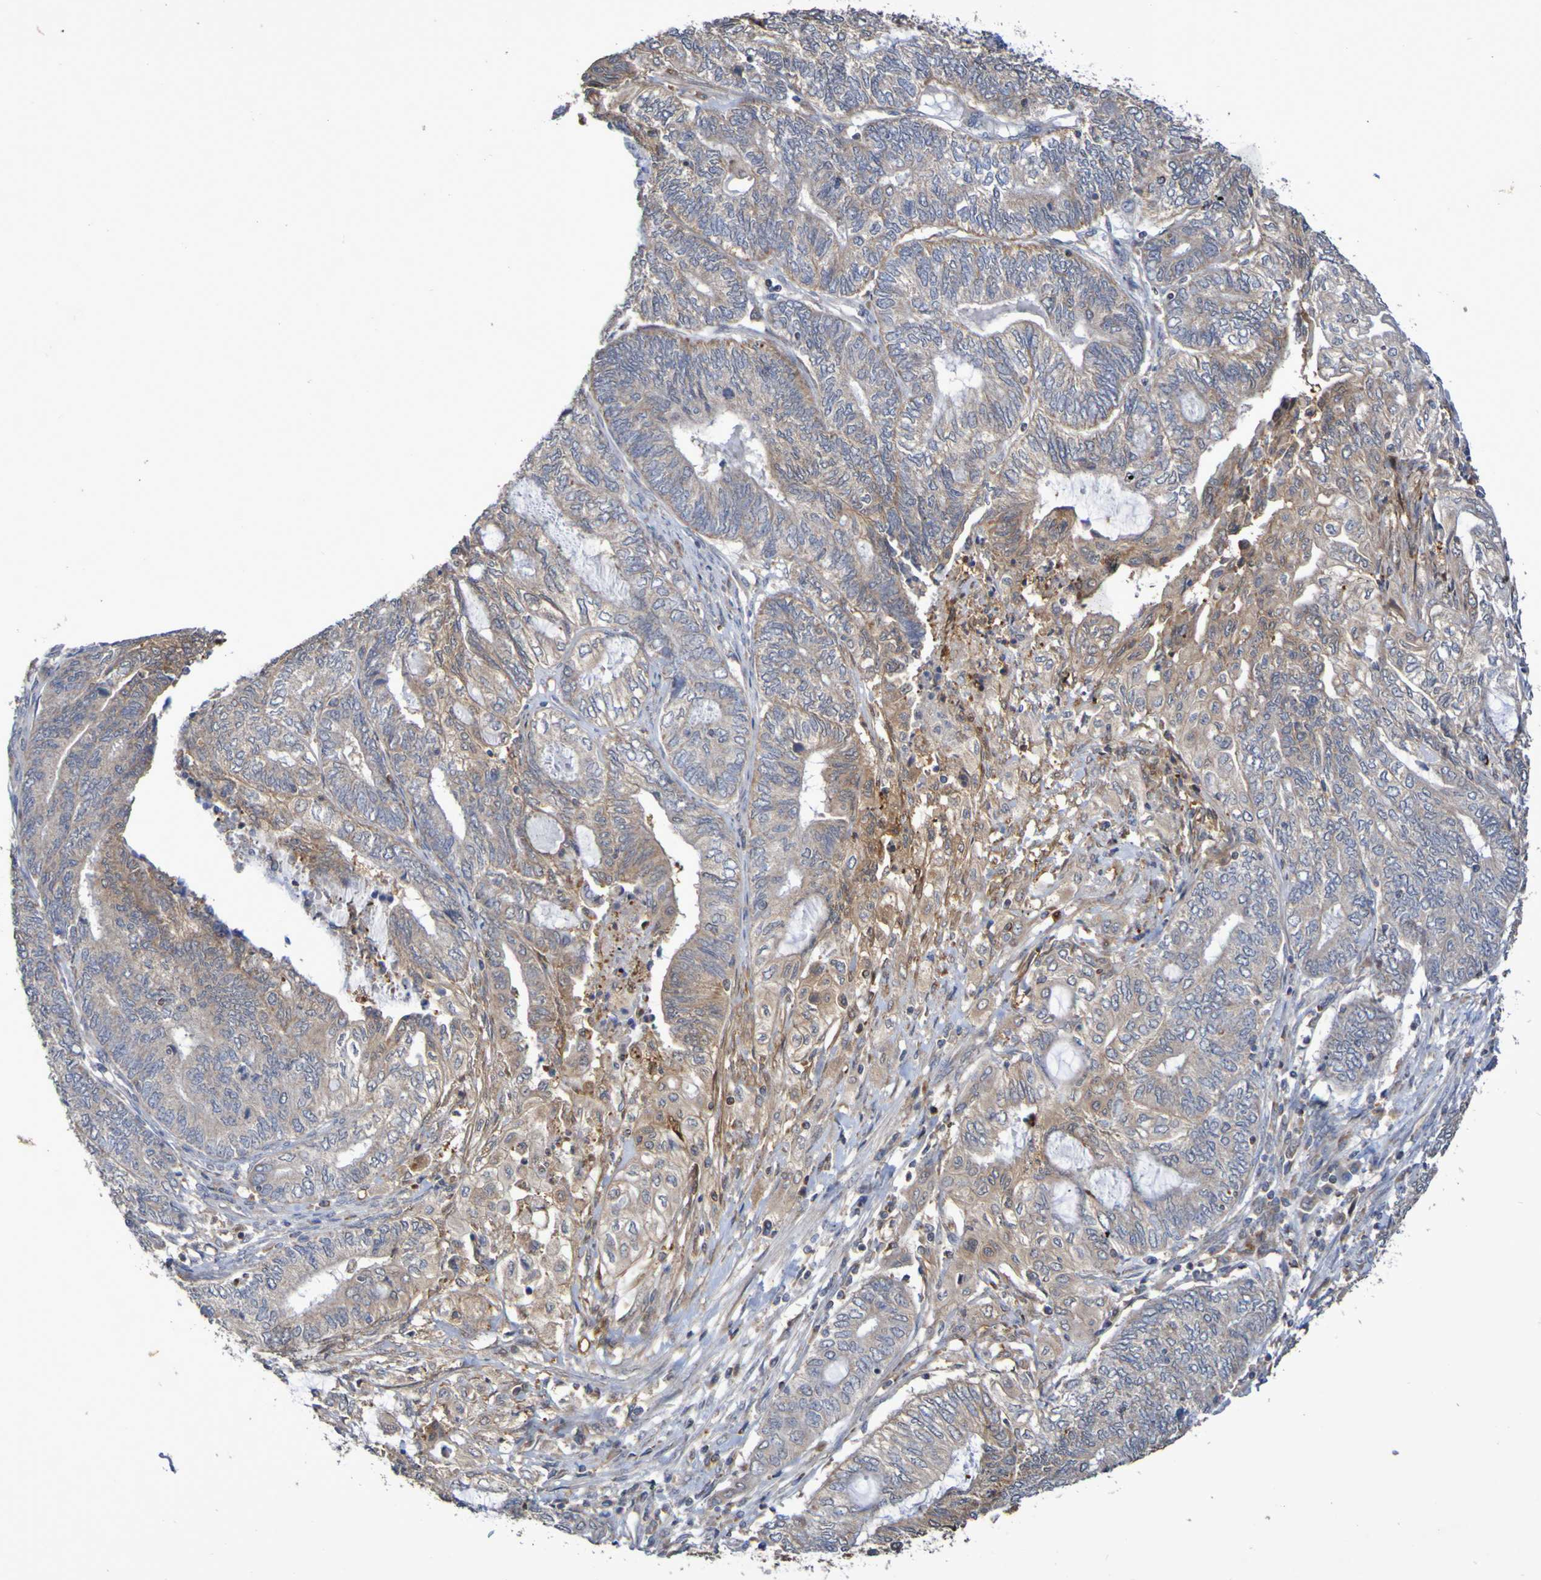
{"staining": {"intensity": "weak", "quantity": "25%-75%", "location": "cytoplasmic/membranous"}, "tissue": "endometrial cancer", "cell_type": "Tumor cells", "image_type": "cancer", "snomed": [{"axis": "morphology", "description": "Adenocarcinoma, NOS"}, {"axis": "topography", "description": "Uterus"}, {"axis": "topography", "description": "Endometrium"}], "caption": "There is low levels of weak cytoplasmic/membranous positivity in tumor cells of endometrial adenocarcinoma, as demonstrated by immunohistochemical staining (brown color).", "gene": "C3orf18", "patient": {"sex": "female", "age": 70}}